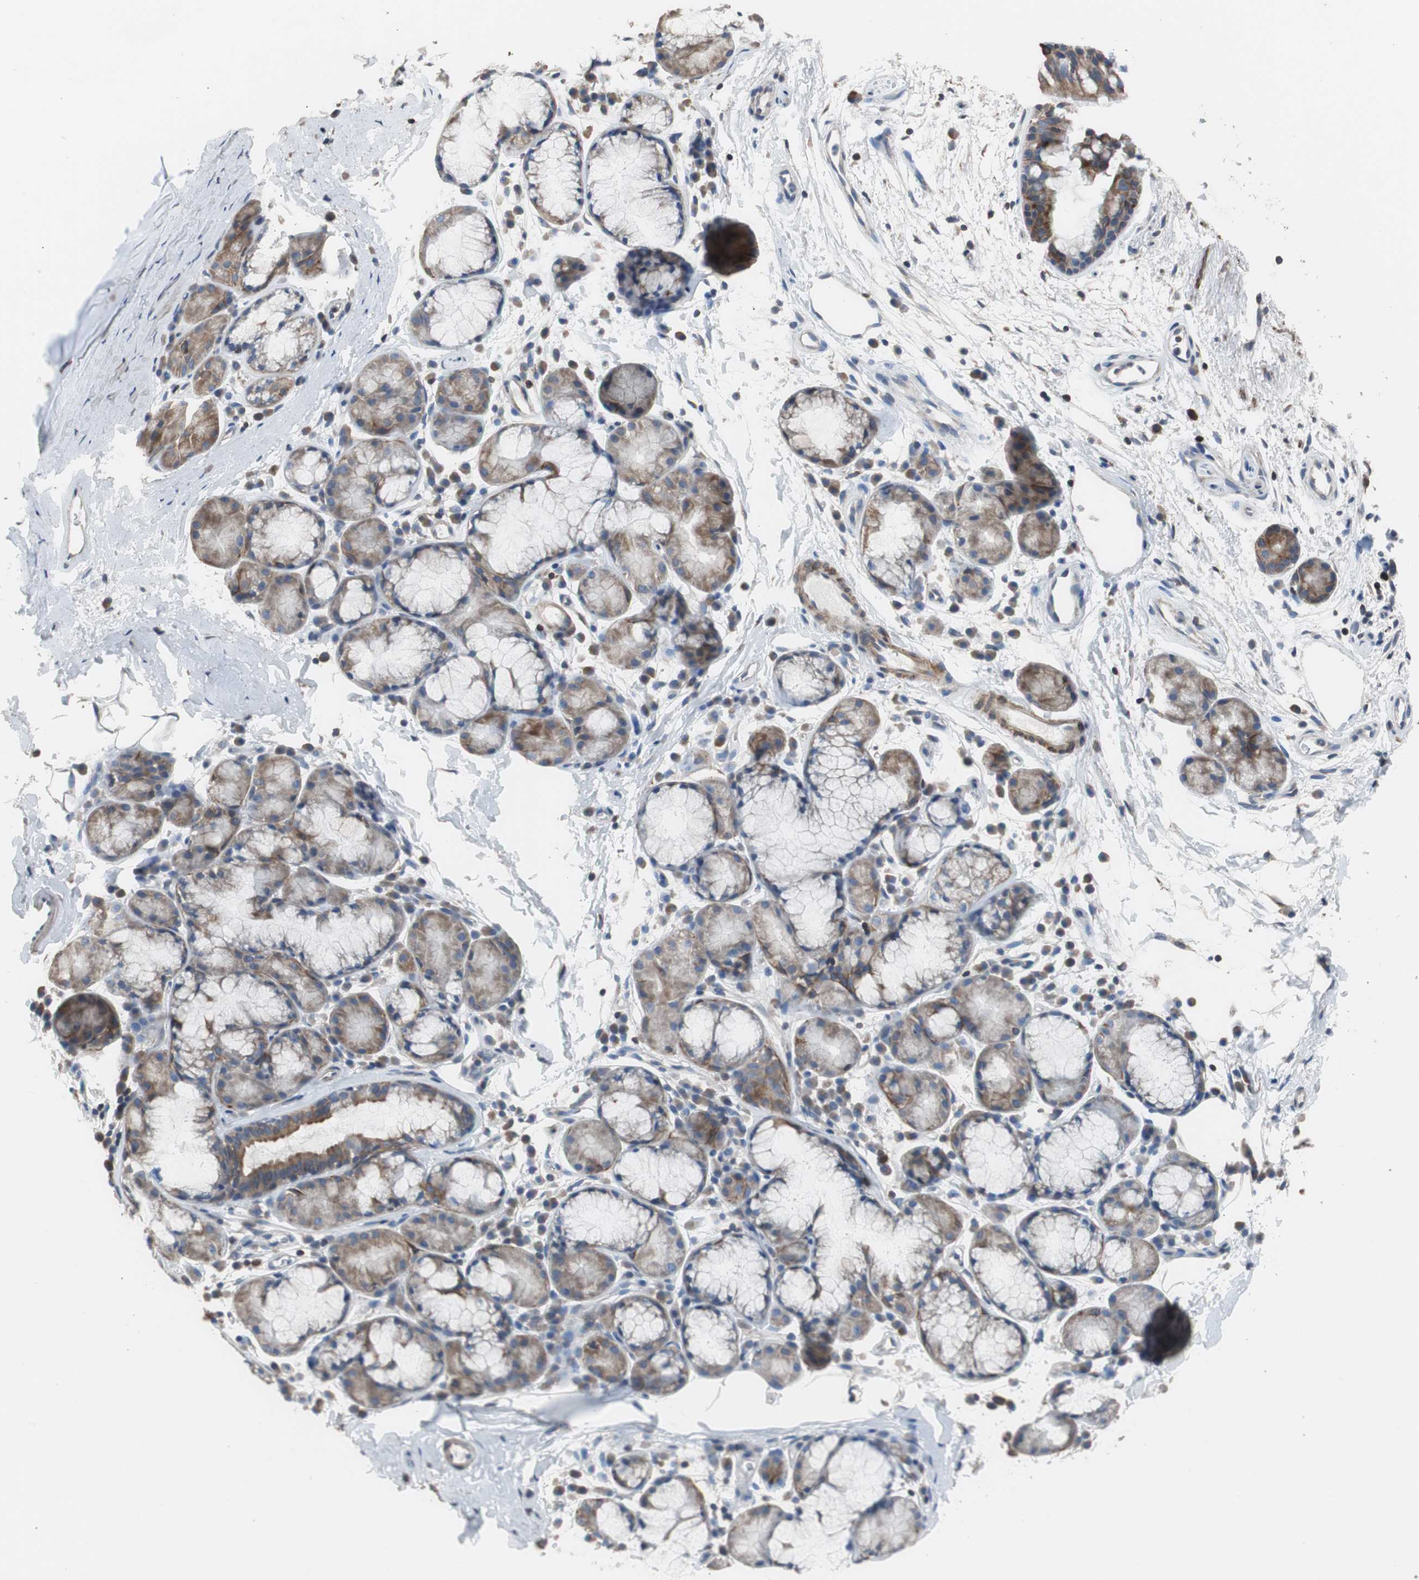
{"staining": {"intensity": "moderate", "quantity": ">75%", "location": "cytoplasmic/membranous"}, "tissue": "bronchus", "cell_type": "Respiratory epithelial cells", "image_type": "normal", "snomed": [{"axis": "morphology", "description": "Normal tissue, NOS"}, {"axis": "topography", "description": "Bronchus"}], "caption": "Moderate cytoplasmic/membranous positivity is identified in approximately >75% of respiratory epithelial cells in unremarkable bronchus.", "gene": "PBXIP1", "patient": {"sex": "female", "age": 54}}